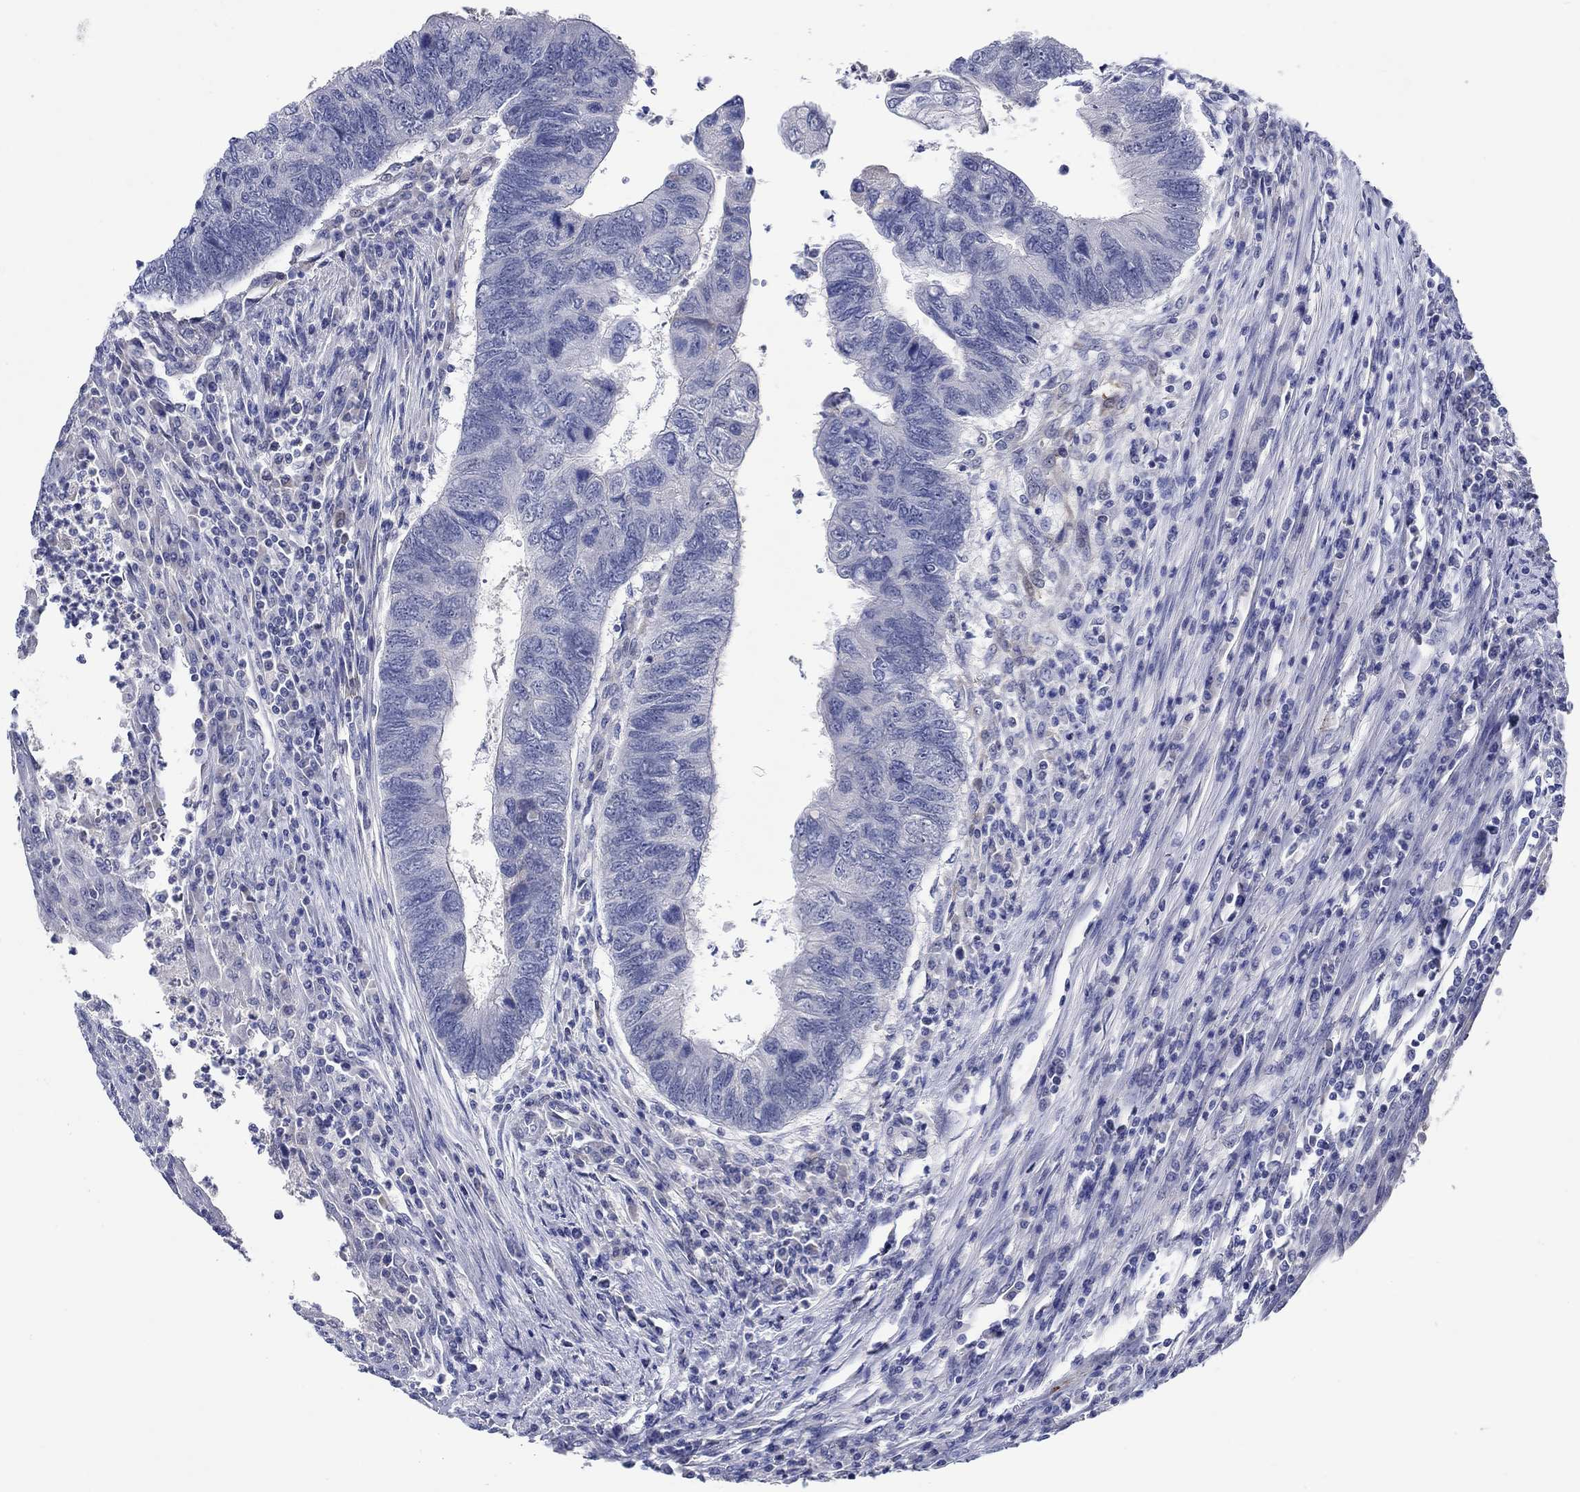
{"staining": {"intensity": "negative", "quantity": "none", "location": "none"}, "tissue": "colorectal cancer", "cell_type": "Tumor cells", "image_type": "cancer", "snomed": [{"axis": "morphology", "description": "Adenocarcinoma, NOS"}, {"axis": "topography", "description": "Colon"}], "caption": "The photomicrograph reveals no significant expression in tumor cells of colorectal cancer.", "gene": "MC2R", "patient": {"sex": "female", "age": 67}}